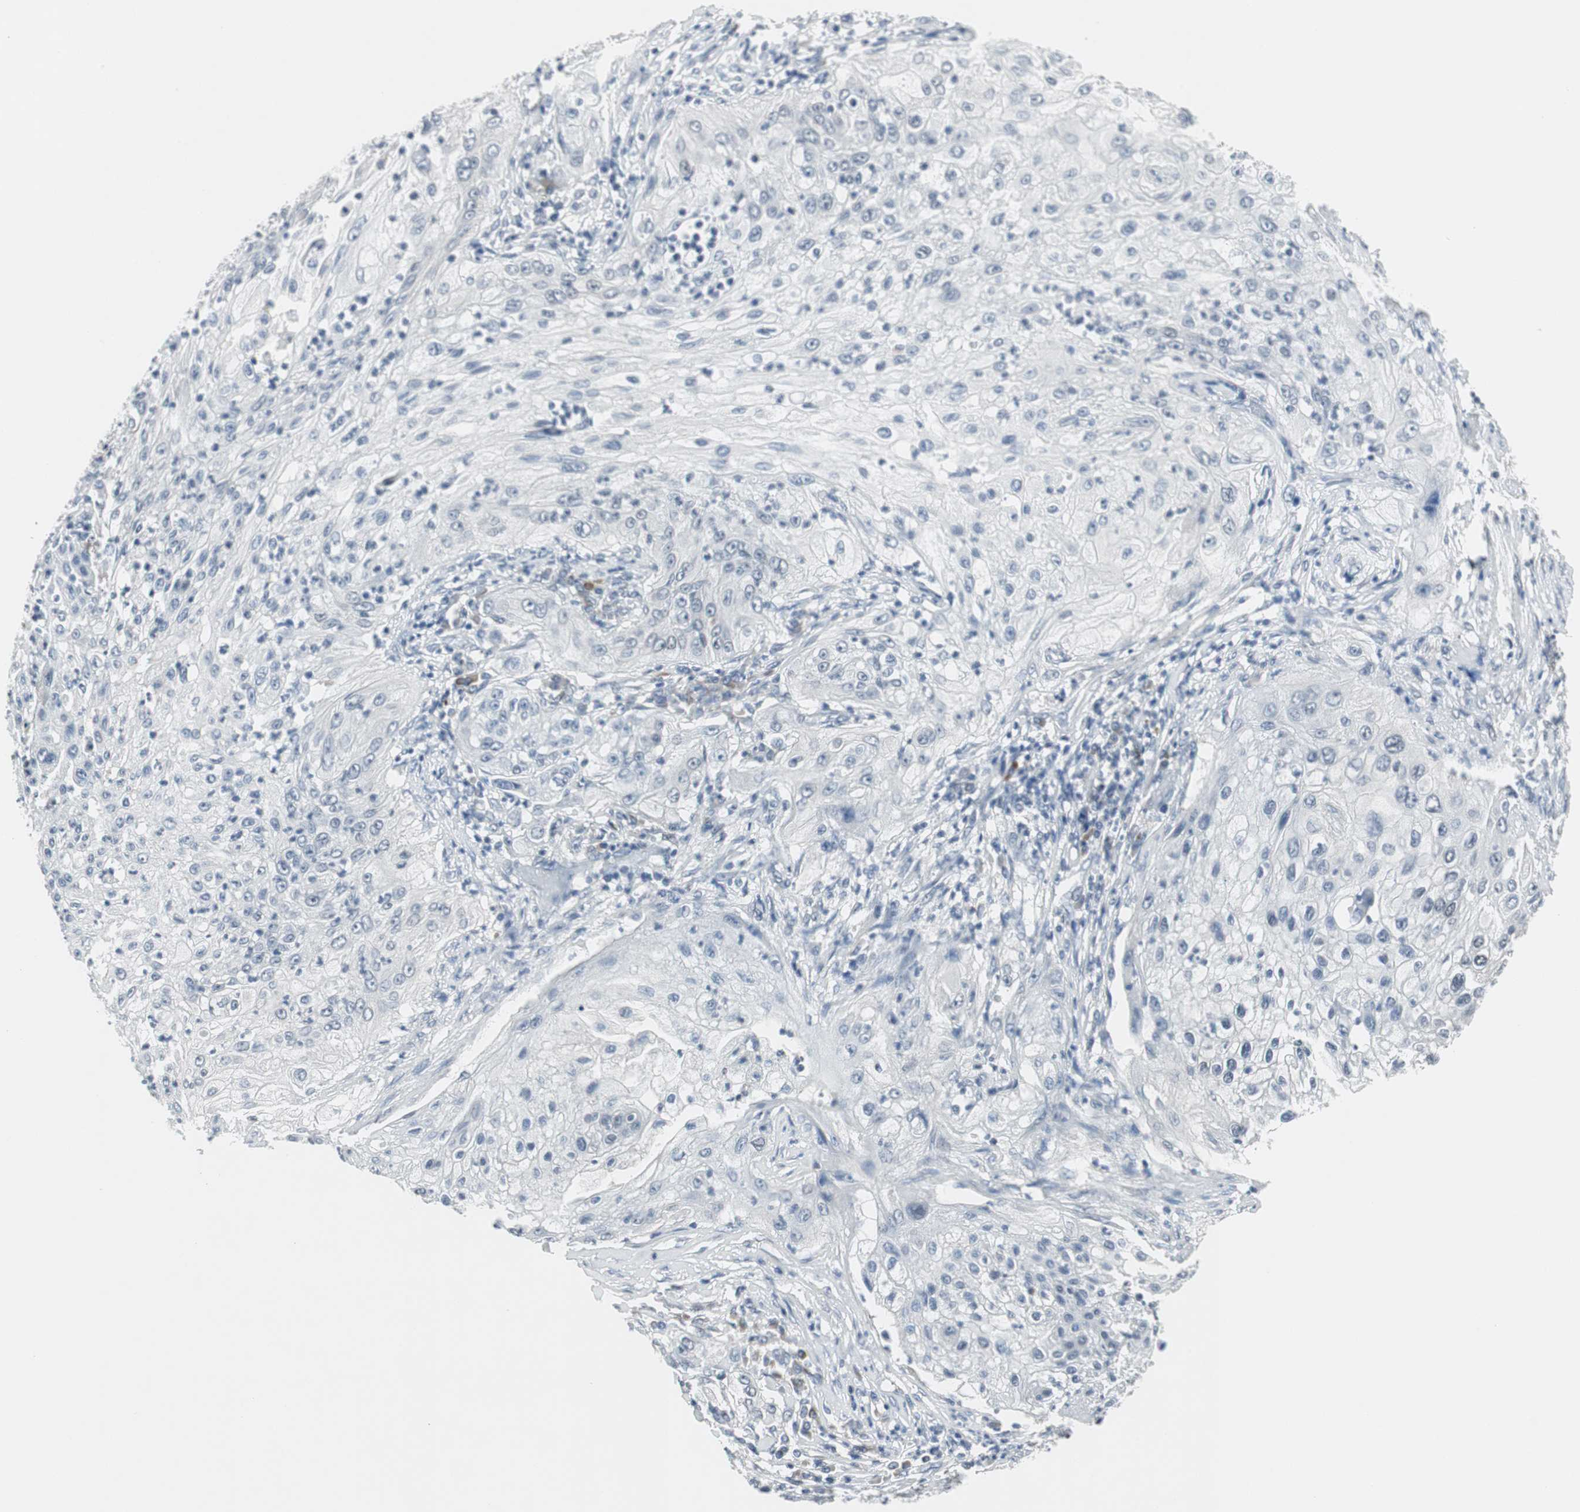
{"staining": {"intensity": "negative", "quantity": "none", "location": "none"}, "tissue": "lung cancer", "cell_type": "Tumor cells", "image_type": "cancer", "snomed": [{"axis": "morphology", "description": "Inflammation, NOS"}, {"axis": "morphology", "description": "Squamous cell carcinoma, NOS"}, {"axis": "topography", "description": "Lymph node"}, {"axis": "topography", "description": "Soft tissue"}, {"axis": "topography", "description": "Lung"}], "caption": "This micrograph is of lung cancer stained with IHC to label a protein in brown with the nuclei are counter-stained blue. There is no positivity in tumor cells.", "gene": "ELK1", "patient": {"sex": "male", "age": 66}}